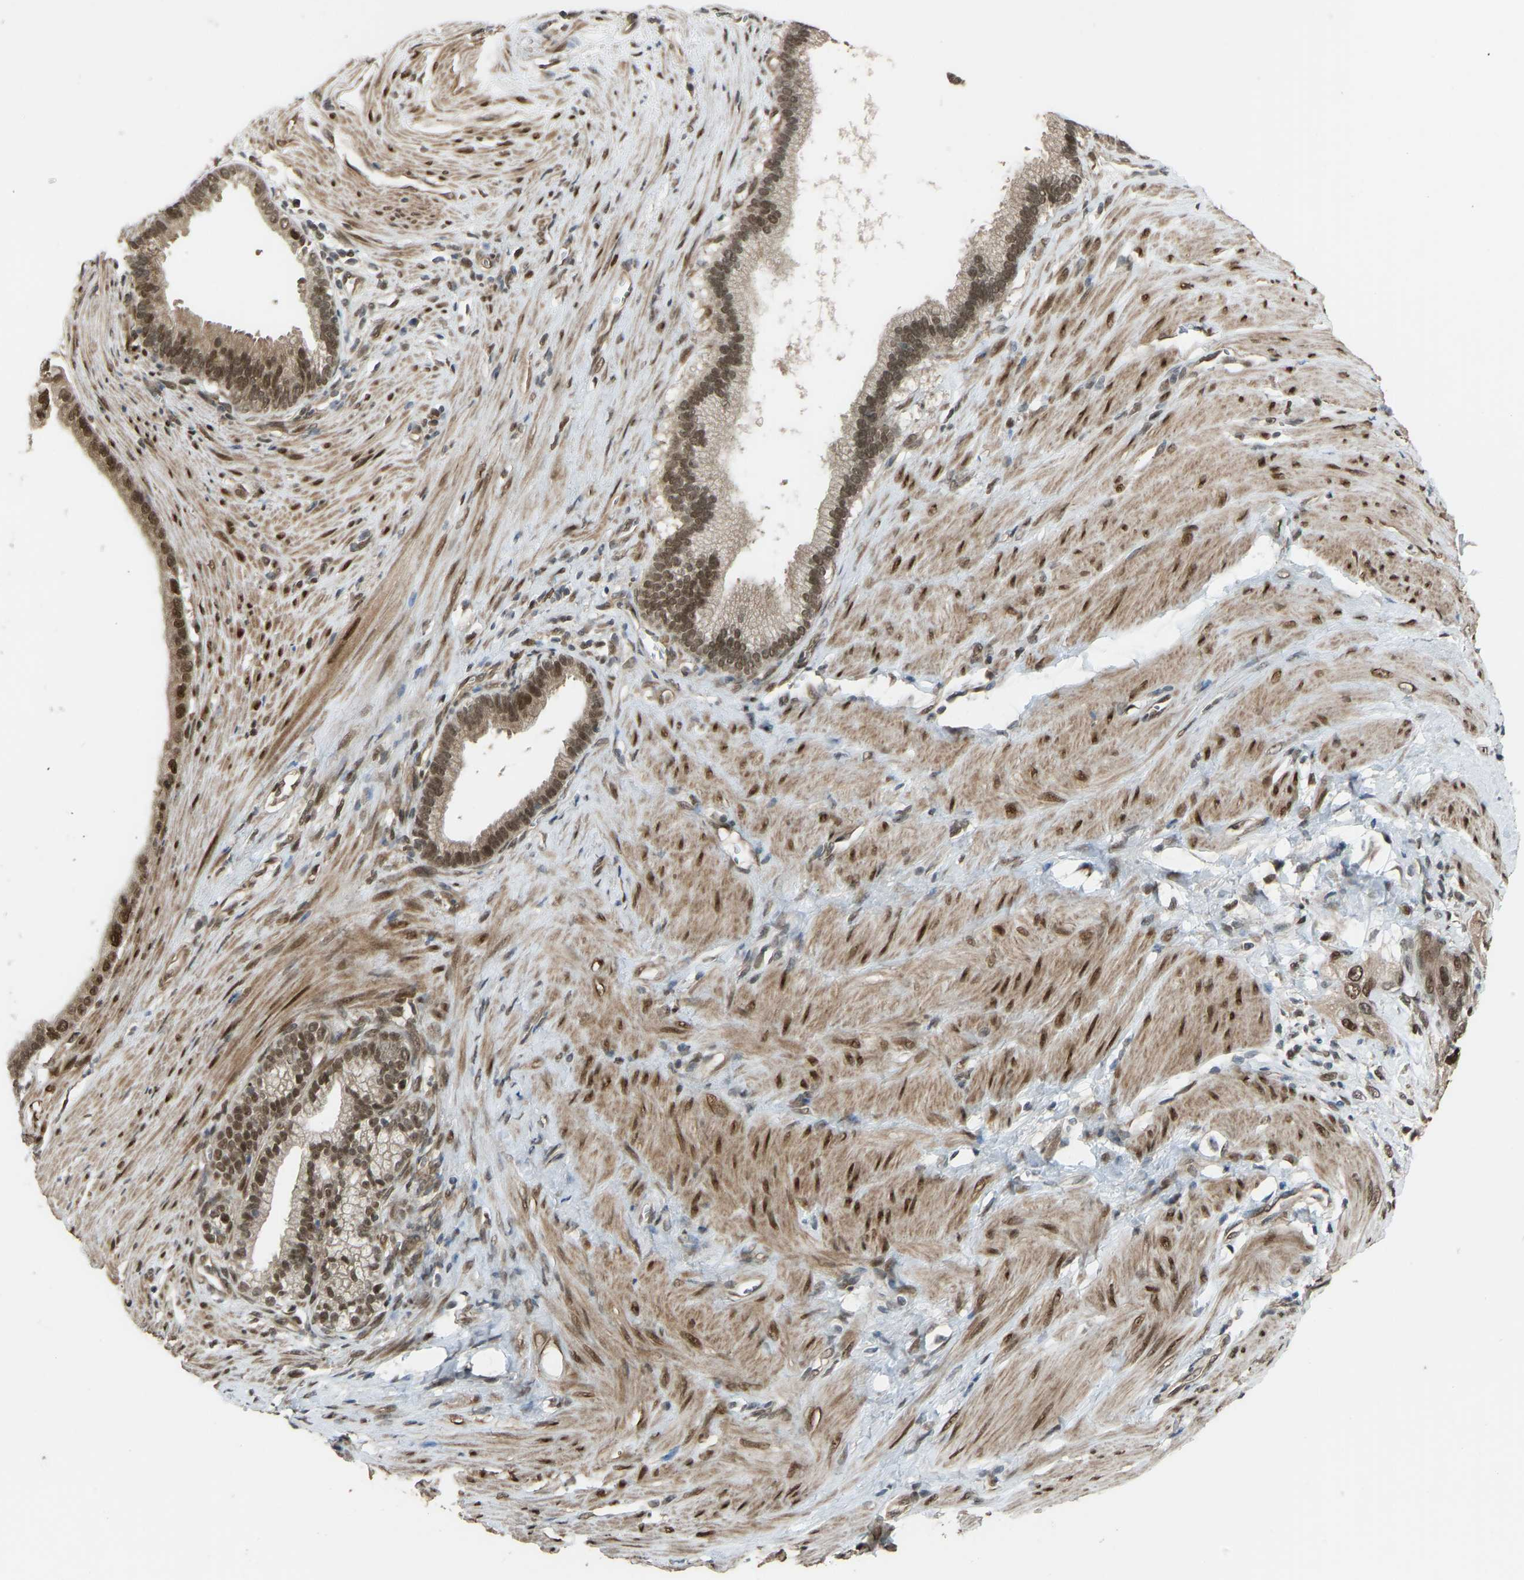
{"staining": {"intensity": "moderate", "quantity": ">75%", "location": "cytoplasmic/membranous,nuclear"}, "tissue": "pancreatic cancer", "cell_type": "Tumor cells", "image_type": "cancer", "snomed": [{"axis": "morphology", "description": "Adenocarcinoma, NOS"}, {"axis": "topography", "description": "Pancreas"}], "caption": "Pancreatic adenocarcinoma tissue displays moderate cytoplasmic/membranous and nuclear staining in approximately >75% of tumor cells (DAB = brown stain, brightfield microscopy at high magnification).", "gene": "KPNA6", "patient": {"sex": "male", "age": 69}}